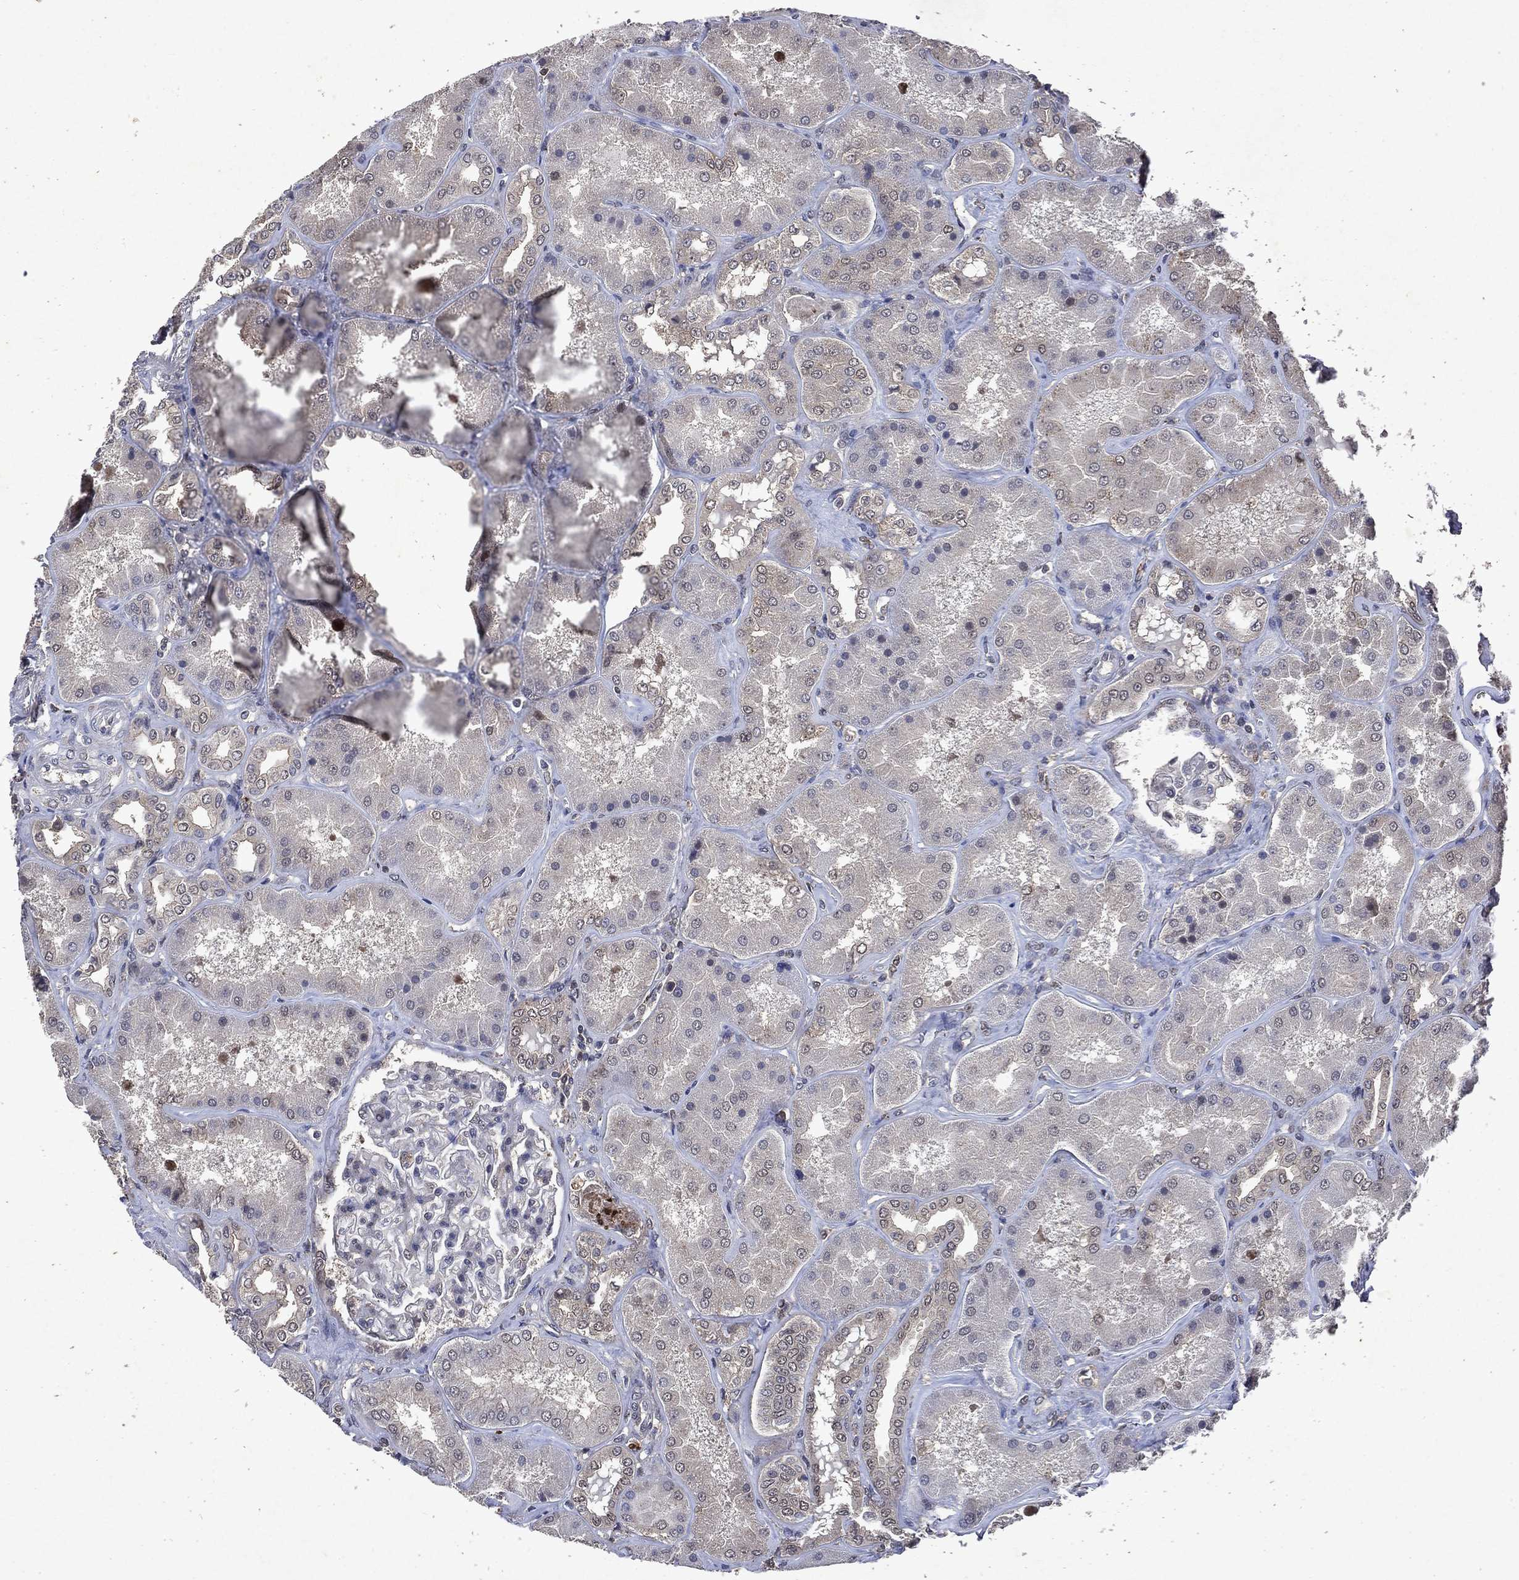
{"staining": {"intensity": "moderate", "quantity": "<25%", "location": "cytoplasmic/membranous,nuclear"}, "tissue": "kidney", "cell_type": "Cells in glomeruli", "image_type": "normal", "snomed": [{"axis": "morphology", "description": "Normal tissue, NOS"}, {"axis": "topography", "description": "Kidney"}], "caption": "Kidney was stained to show a protein in brown. There is low levels of moderate cytoplasmic/membranous,nuclear positivity in approximately <25% of cells in glomeruli. Using DAB (3,3'-diaminobenzidine) (brown) and hematoxylin (blue) stains, captured at high magnification using brightfield microscopy.", "gene": "MTAP", "patient": {"sex": "female", "age": 56}}